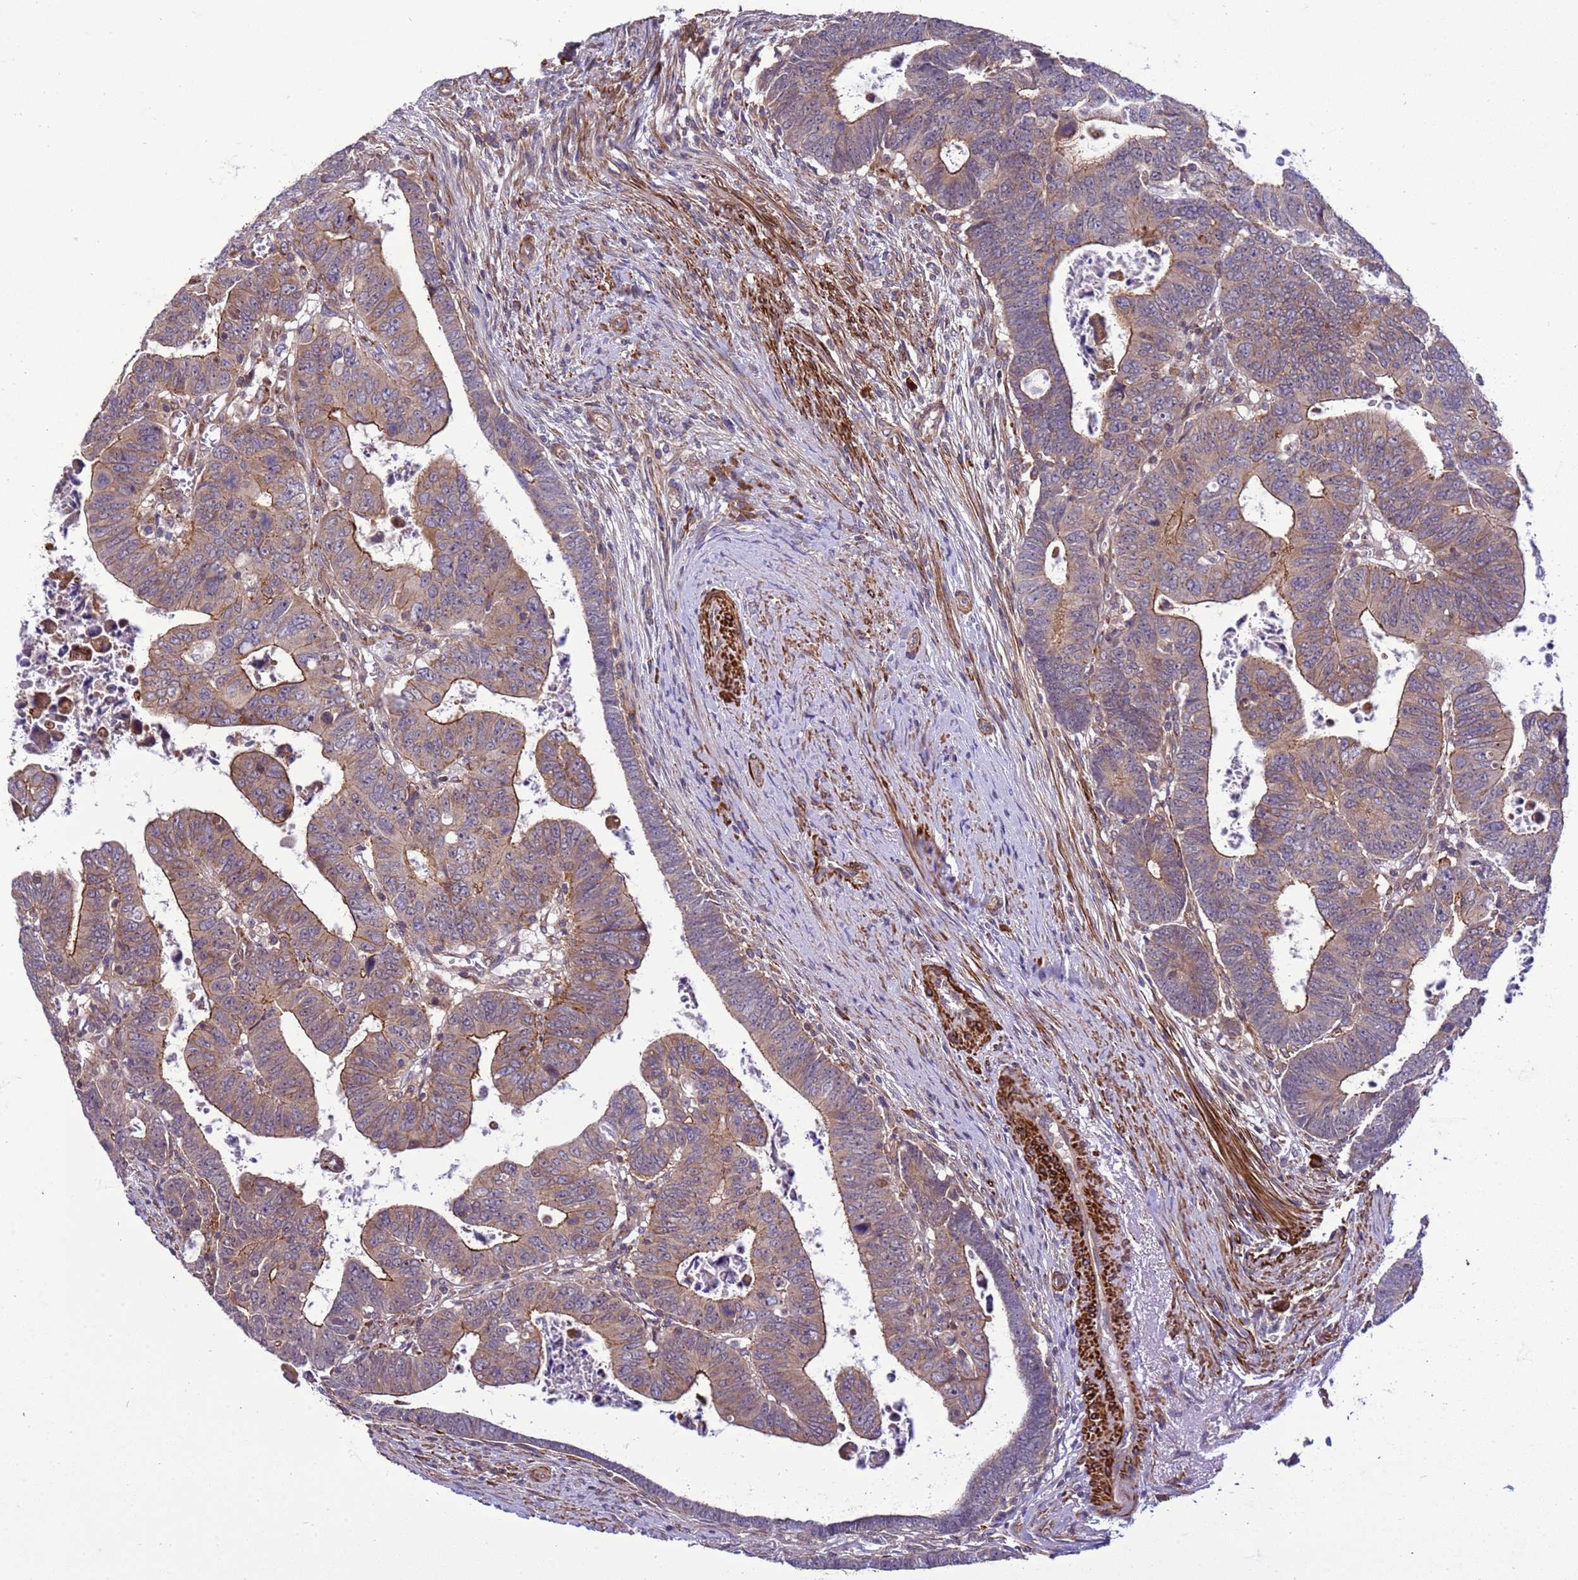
{"staining": {"intensity": "moderate", "quantity": ">75%", "location": "cytoplasmic/membranous"}, "tissue": "colorectal cancer", "cell_type": "Tumor cells", "image_type": "cancer", "snomed": [{"axis": "morphology", "description": "Normal tissue, NOS"}, {"axis": "morphology", "description": "Adenocarcinoma, NOS"}, {"axis": "topography", "description": "Rectum"}], "caption": "Colorectal cancer stained for a protein demonstrates moderate cytoplasmic/membranous positivity in tumor cells. The staining was performed using DAB (3,3'-diaminobenzidine) to visualize the protein expression in brown, while the nuclei were stained in blue with hematoxylin (Magnification: 20x).", "gene": "GEN1", "patient": {"sex": "female", "age": 65}}